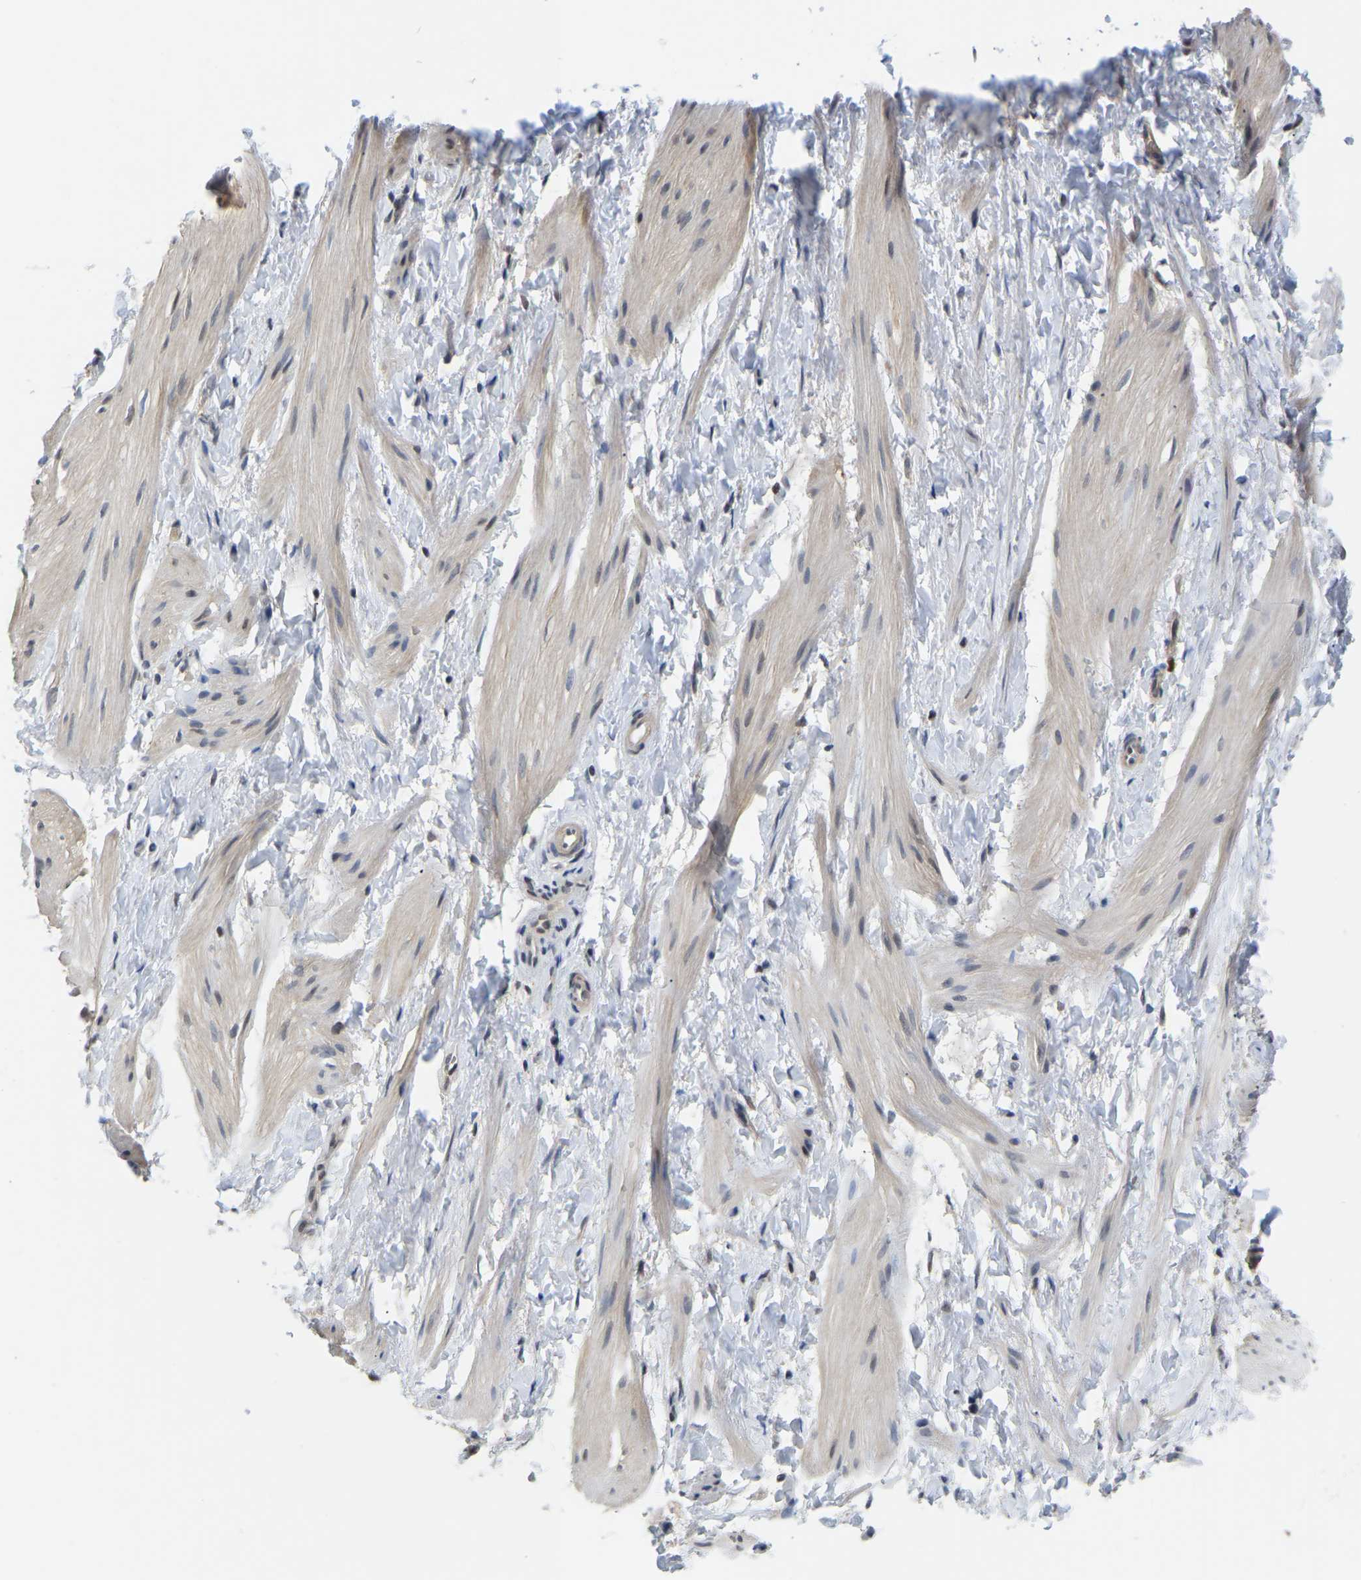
{"staining": {"intensity": "negative", "quantity": "none", "location": "none"}, "tissue": "smooth muscle", "cell_type": "Smooth muscle cells", "image_type": "normal", "snomed": [{"axis": "morphology", "description": "Normal tissue, NOS"}, {"axis": "topography", "description": "Smooth muscle"}], "caption": "An image of smooth muscle stained for a protein displays no brown staining in smooth muscle cells.", "gene": "KLRG2", "patient": {"sex": "male", "age": 16}}